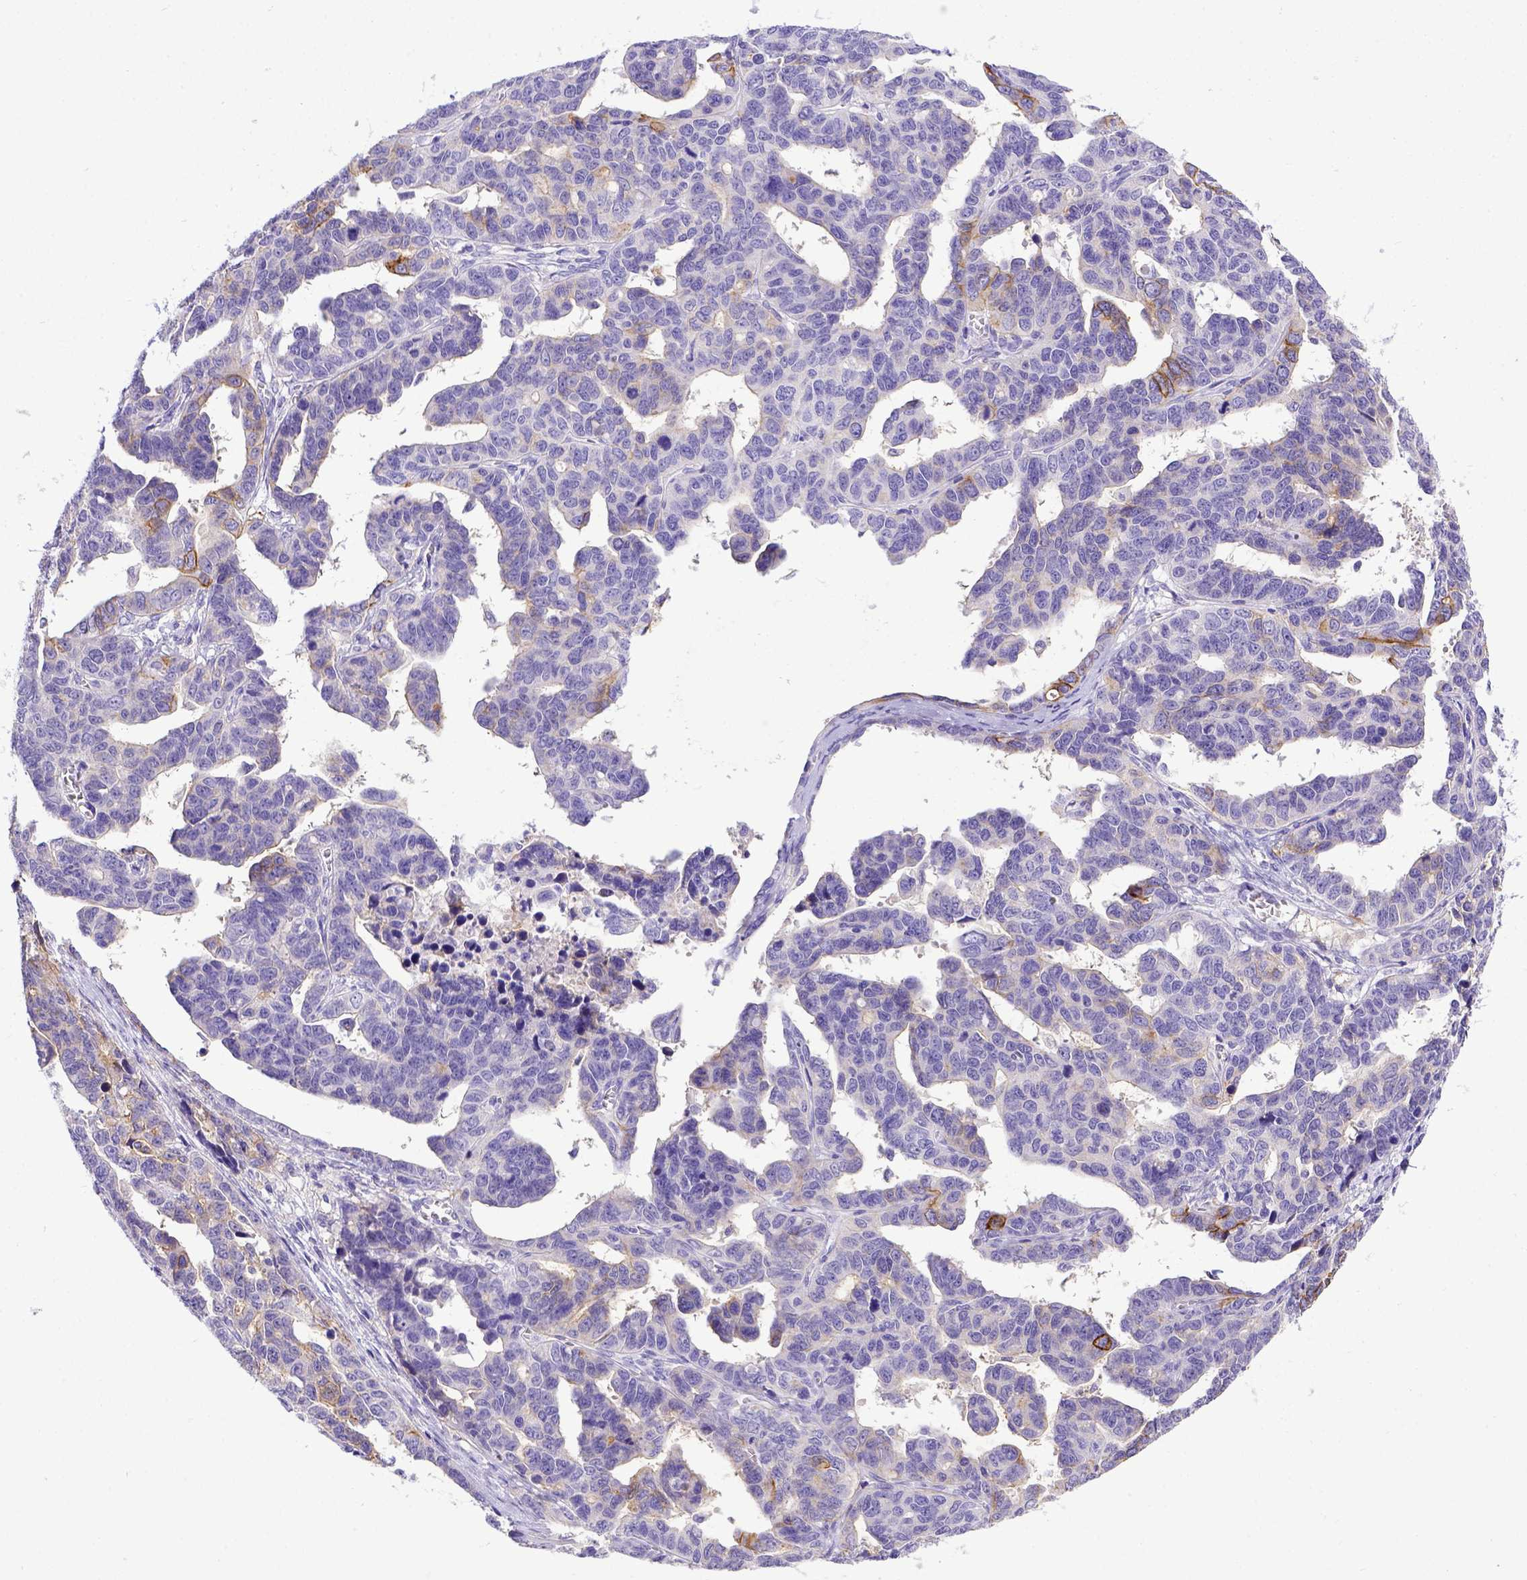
{"staining": {"intensity": "weak", "quantity": "<25%", "location": "cytoplasmic/membranous"}, "tissue": "ovarian cancer", "cell_type": "Tumor cells", "image_type": "cancer", "snomed": [{"axis": "morphology", "description": "Cystadenocarcinoma, serous, NOS"}, {"axis": "topography", "description": "Ovary"}], "caption": "This micrograph is of ovarian cancer stained with IHC to label a protein in brown with the nuclei are counter-stained blue. There is no expression in tumor cells.", "gene": "BTN1A1", "patient": {"sex": "female", "age": 69}}